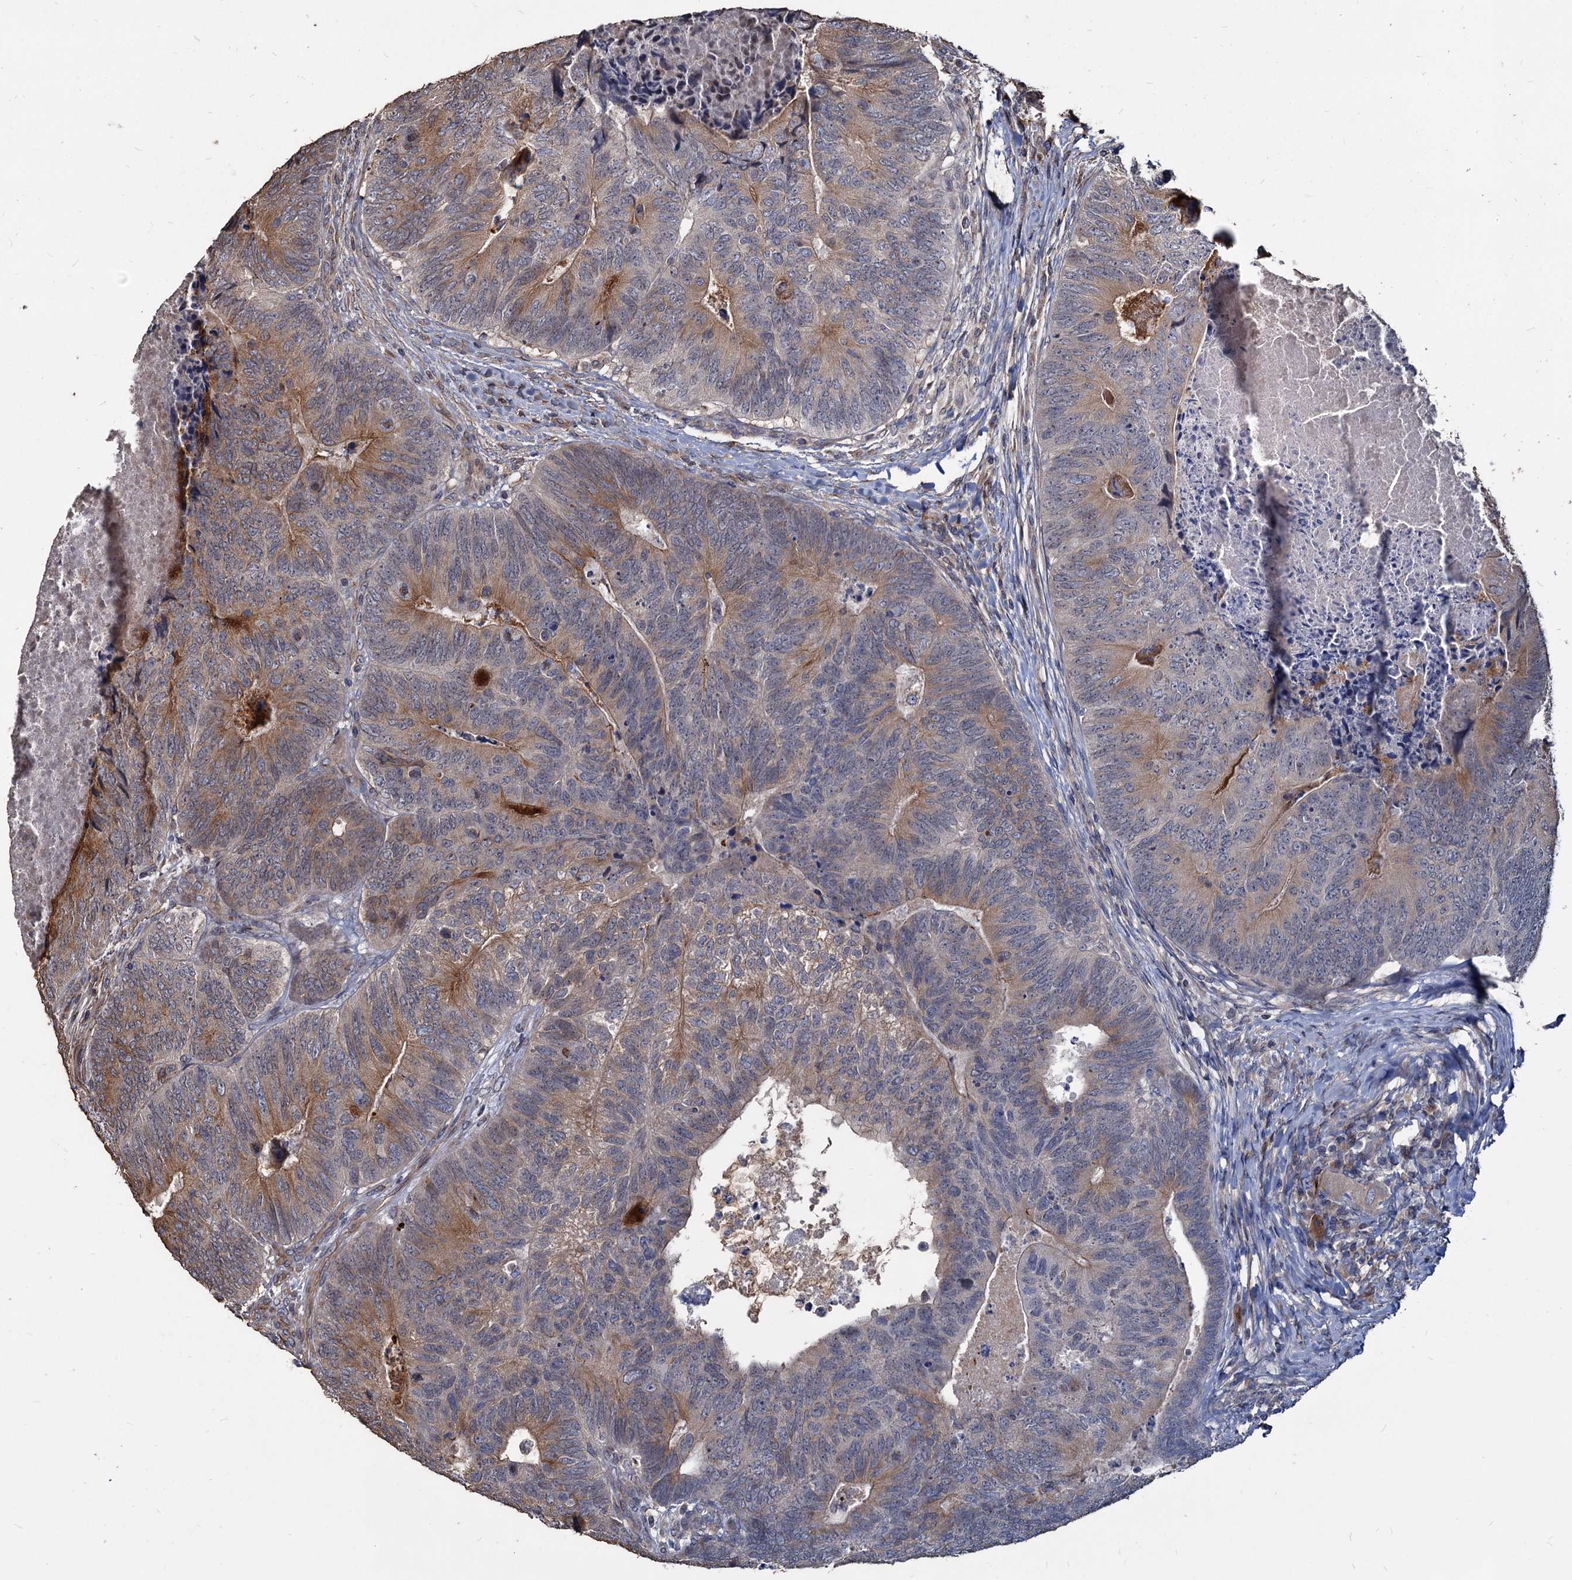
{"staining": {"intensity": "moderate", "quantity": "25%-75%", "location": "cytoplasmic/membranous"}, "tissue": "colorectal cancer", "cell_type": "Tumor cells", "image_type": "cancer", "snomed": [{"axis": "morphology", "description": "Adenocarcinoma, NOS"}, {"axis": "topography", "description": "Colon"}], "caption": "Colorectal cancer tissue reveals moderate cytoplasmic/membranous positivity in about 25%-75% of tumor cells, visualized by immunohistochemistry. The staining is performed using DAB brown chromogen to label protein expression. The nuclei are counter-stained blue using hematoxylin.", "gene": "DEPDC4", "patient": {"sex": "female", "age": 67}}